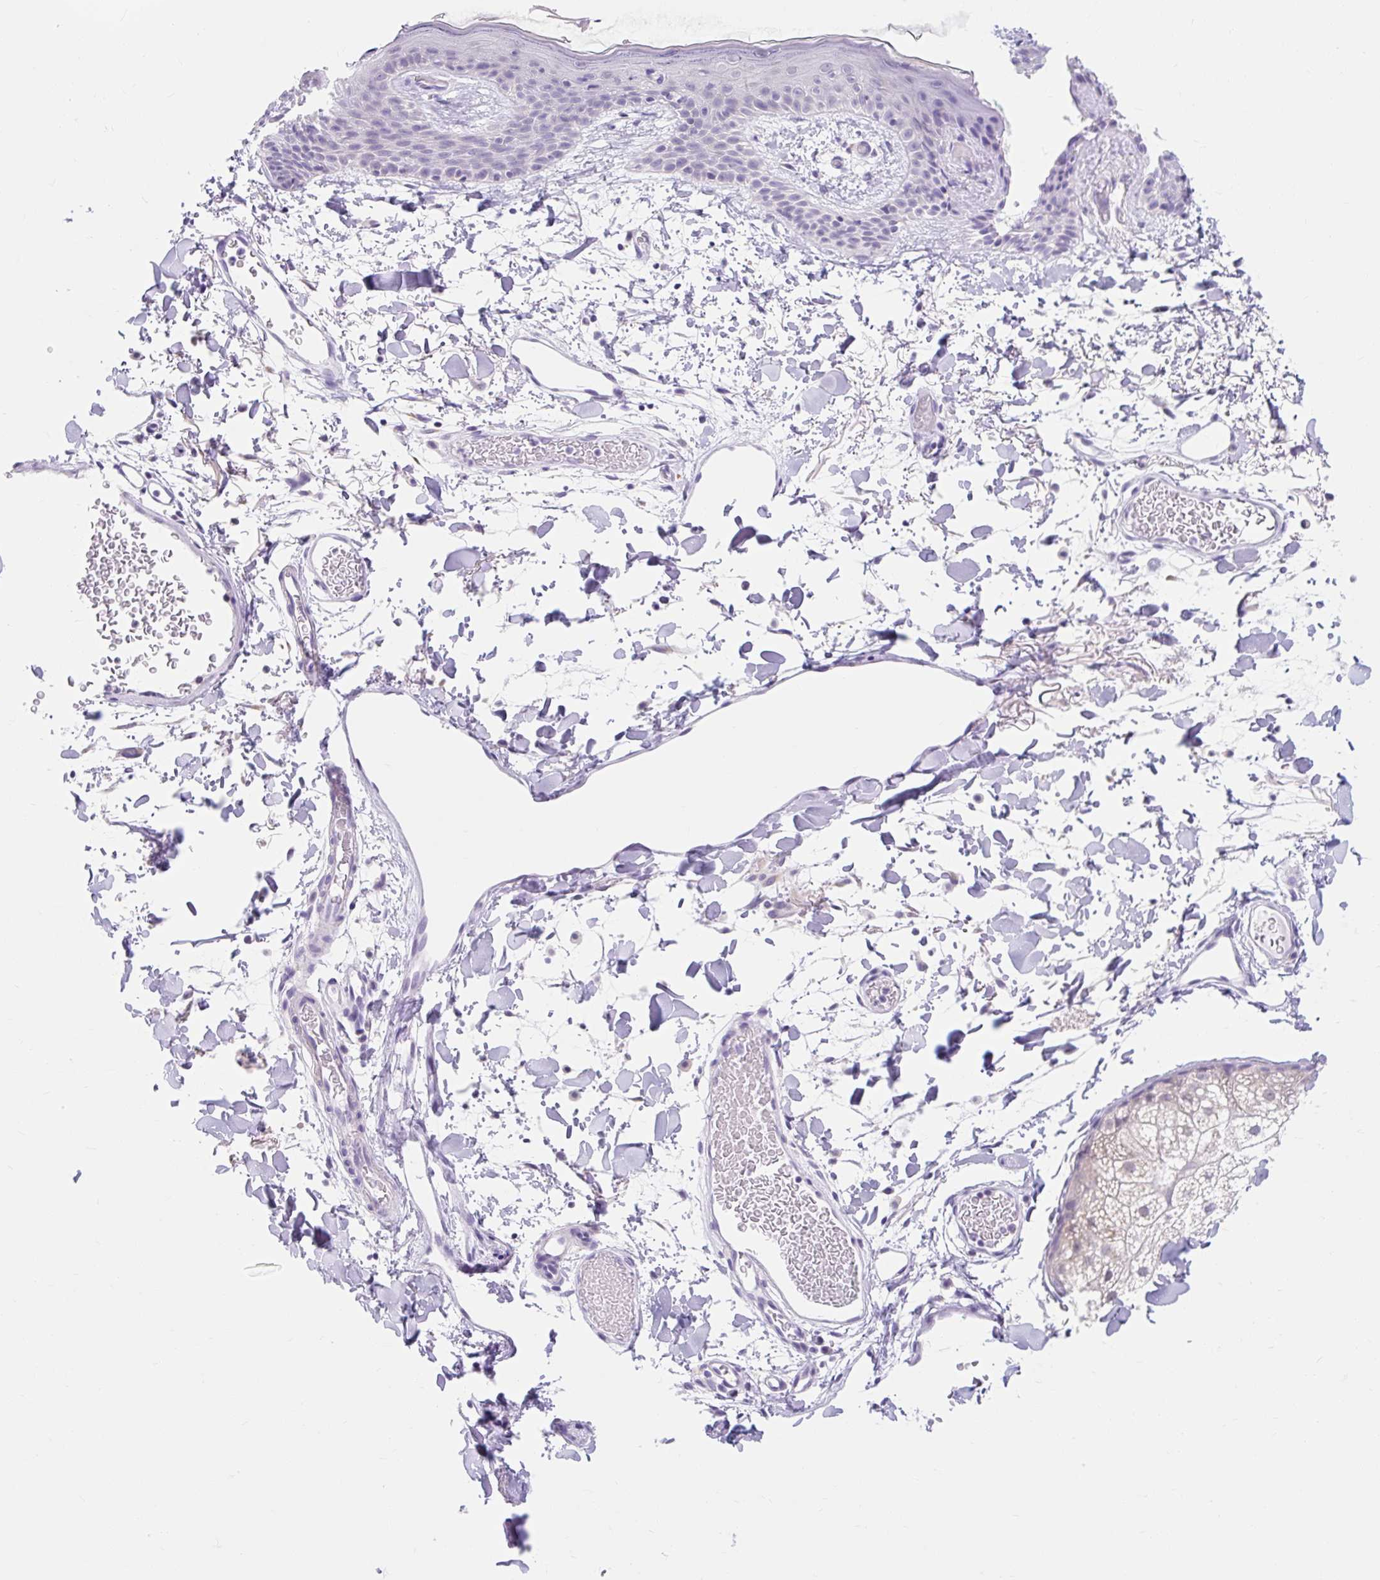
{"staining": {"intensity": "negative", "quantity": "none", "location": "none"}, "tissue": "skin", "cell_type": "Fibroblasts", "image_type": "normal", "snomed": [{"axis": "morphology", "description": "Normal tissue, NOS"}, {"axis": "topography", "description": "Skin"}], "caption": "Fibroblasts show no significant positivity in benign skin. (DAB (3,3'-diaminobenzidine) immunohistochemistry with hematoxylin counter stain).", "gene": "ITPK1", "patient": {"sex": "male", "age": 79}}